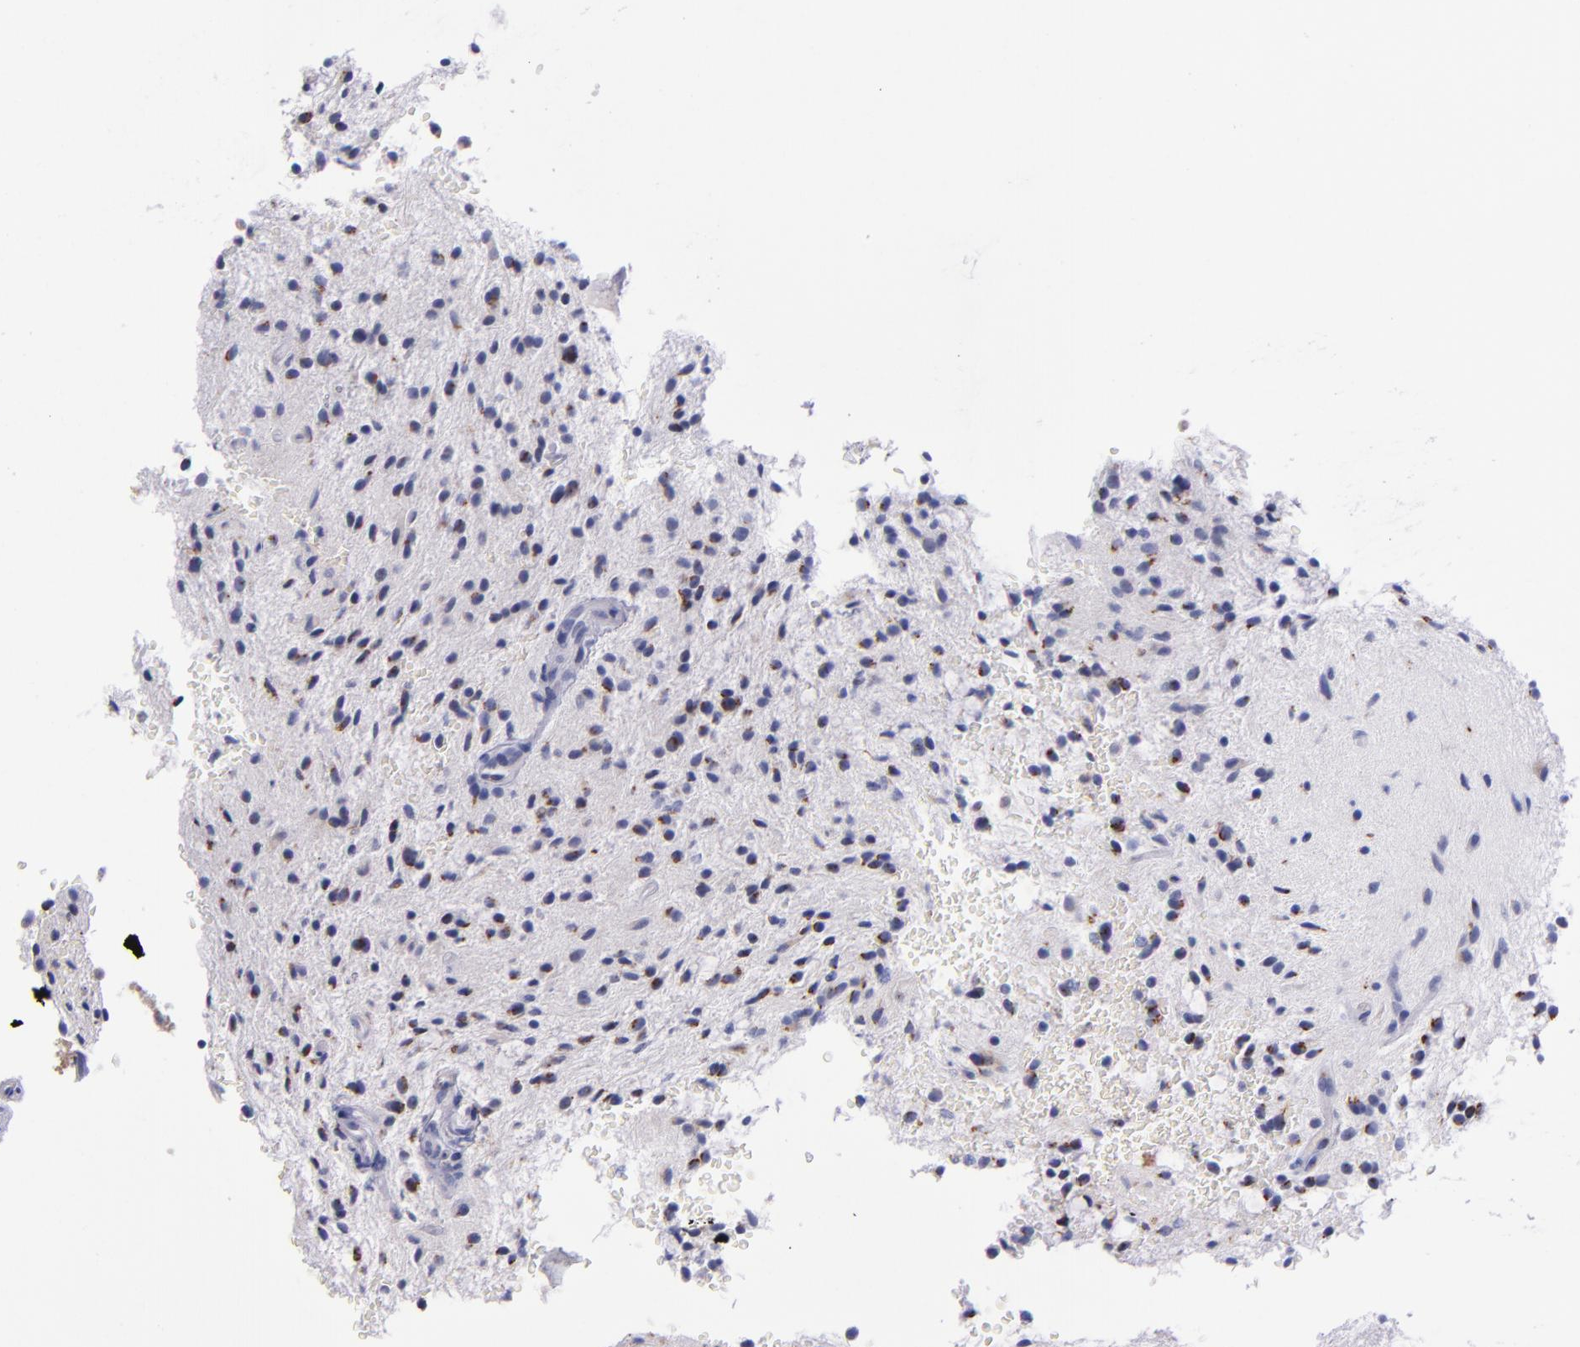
{"staining": {"intensity": "moderate", "quantity": "<25%", "location": "cytoplasmic/membranous"}, "tissue": "glioma", "cell_type": "Tumor cells", "image_type": "cancer", "snomed": [{"axis": "morphology", "description": "Glioma, malignant, NOS"}, {"axis": "topography", "description": "Cerebellum"}], "caption": "IHC (DAB) staining of human malignant glioma displays moderate cytoplasmic/membranous protein positivity in about <25% of tumor cells.", "gene": "RAB41", "patient": {"sex": "female", "age": 10}}